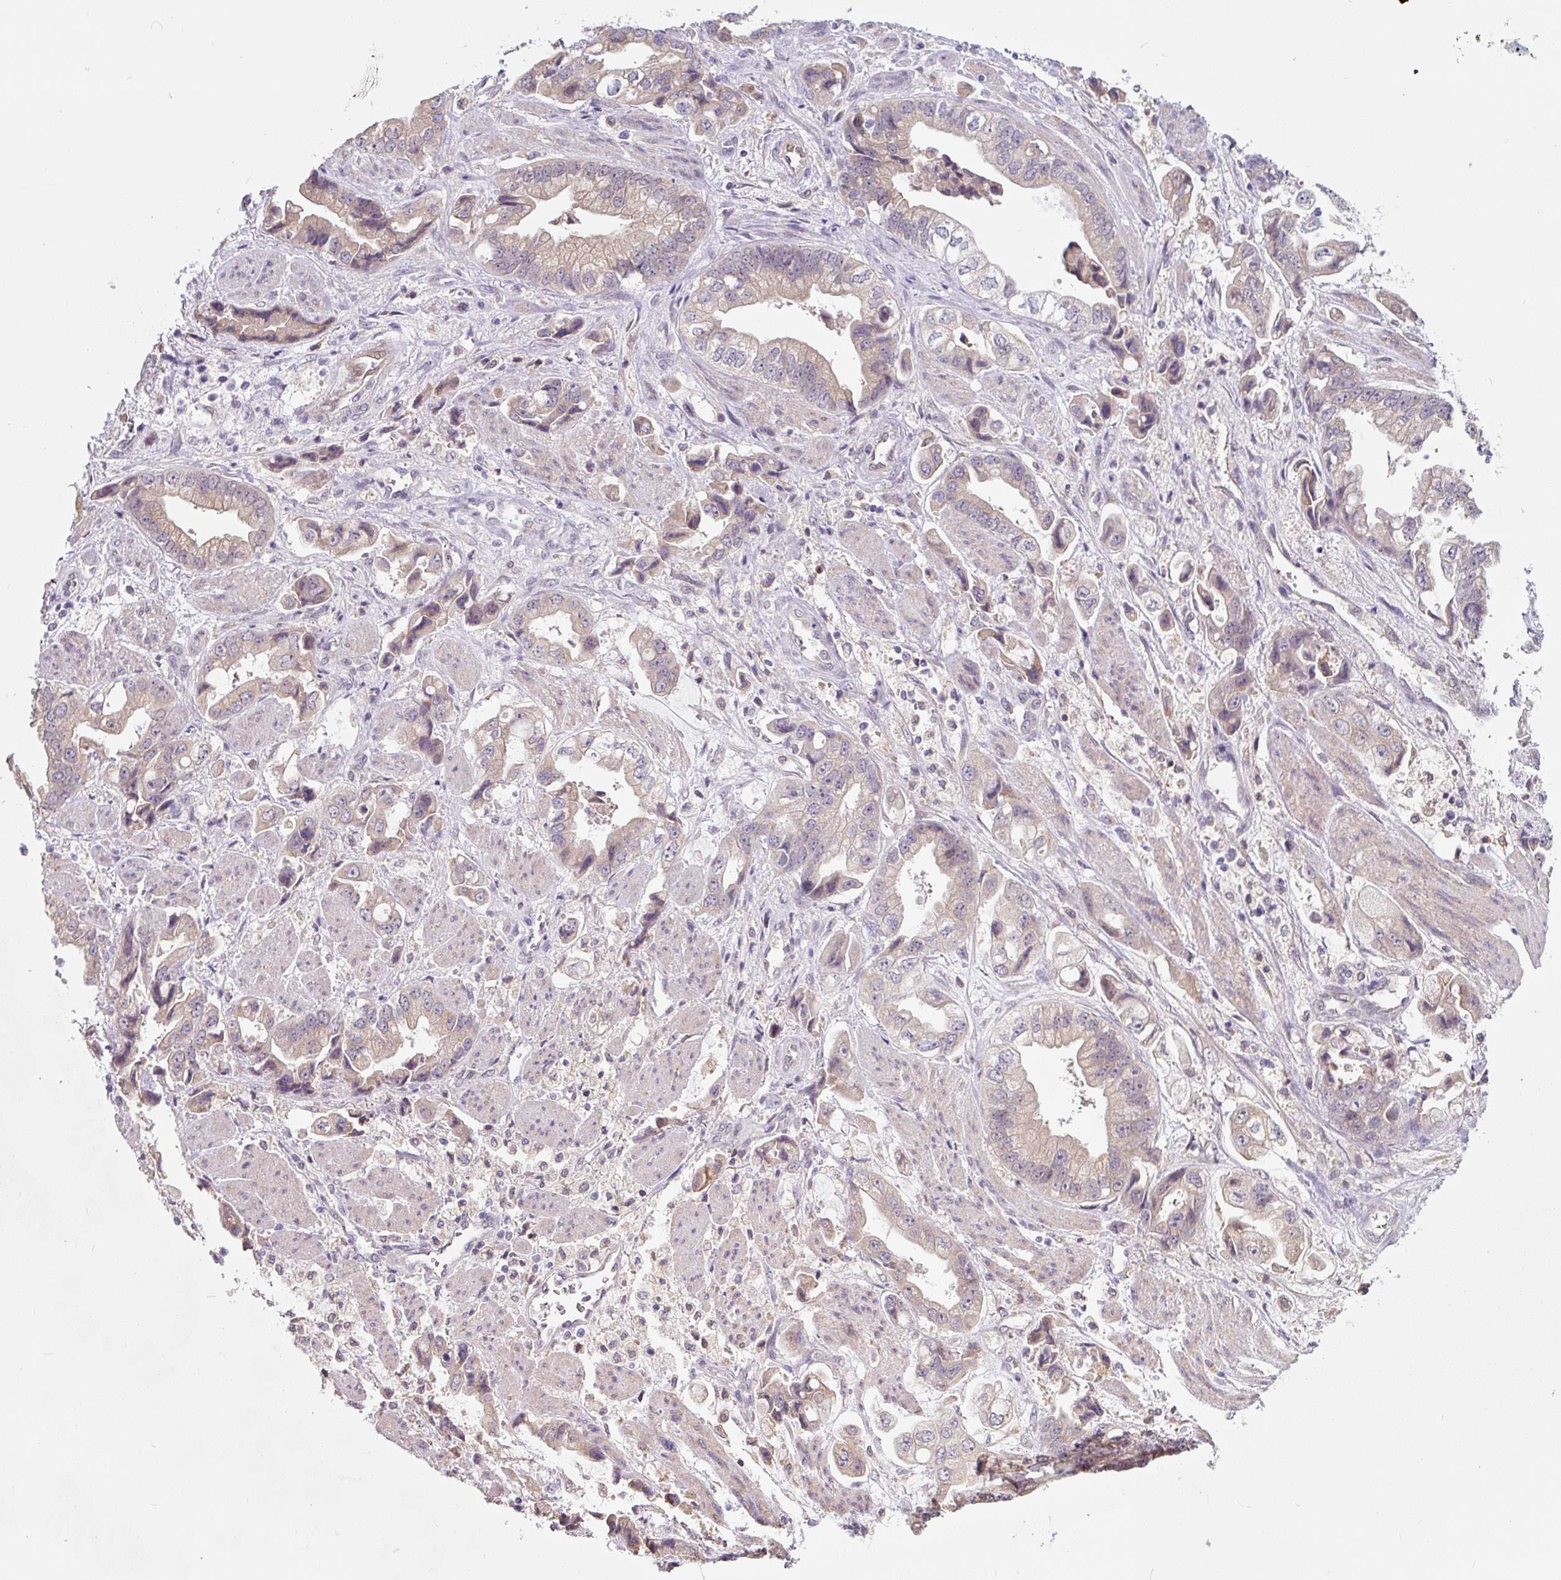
{"staining": {"intensity": "weak", "quantity": "25%-75%", "location": "cytoplasmic/membranous"}, "tissue": "stomach cancer", "cell_type": "Tumor cells", "image_type": "cancer", "snomed": [{"axis": "morphology", "description": "Adenocarcinoma, NOS"}, {"axis": "topography", "description": "Stomach"}], "caption": "A low amount of weak cytoplasmic/membranous staining is identified in about 25%-75% of tumor cells in stomach cancer tissue. The staining is performed using DAB brown chromogen to label protein expression. The nuclei are counter-stained blue using hematoxylin.", "gene": "ASRGL1", "patient": {"sex": "male", "age": 62}}